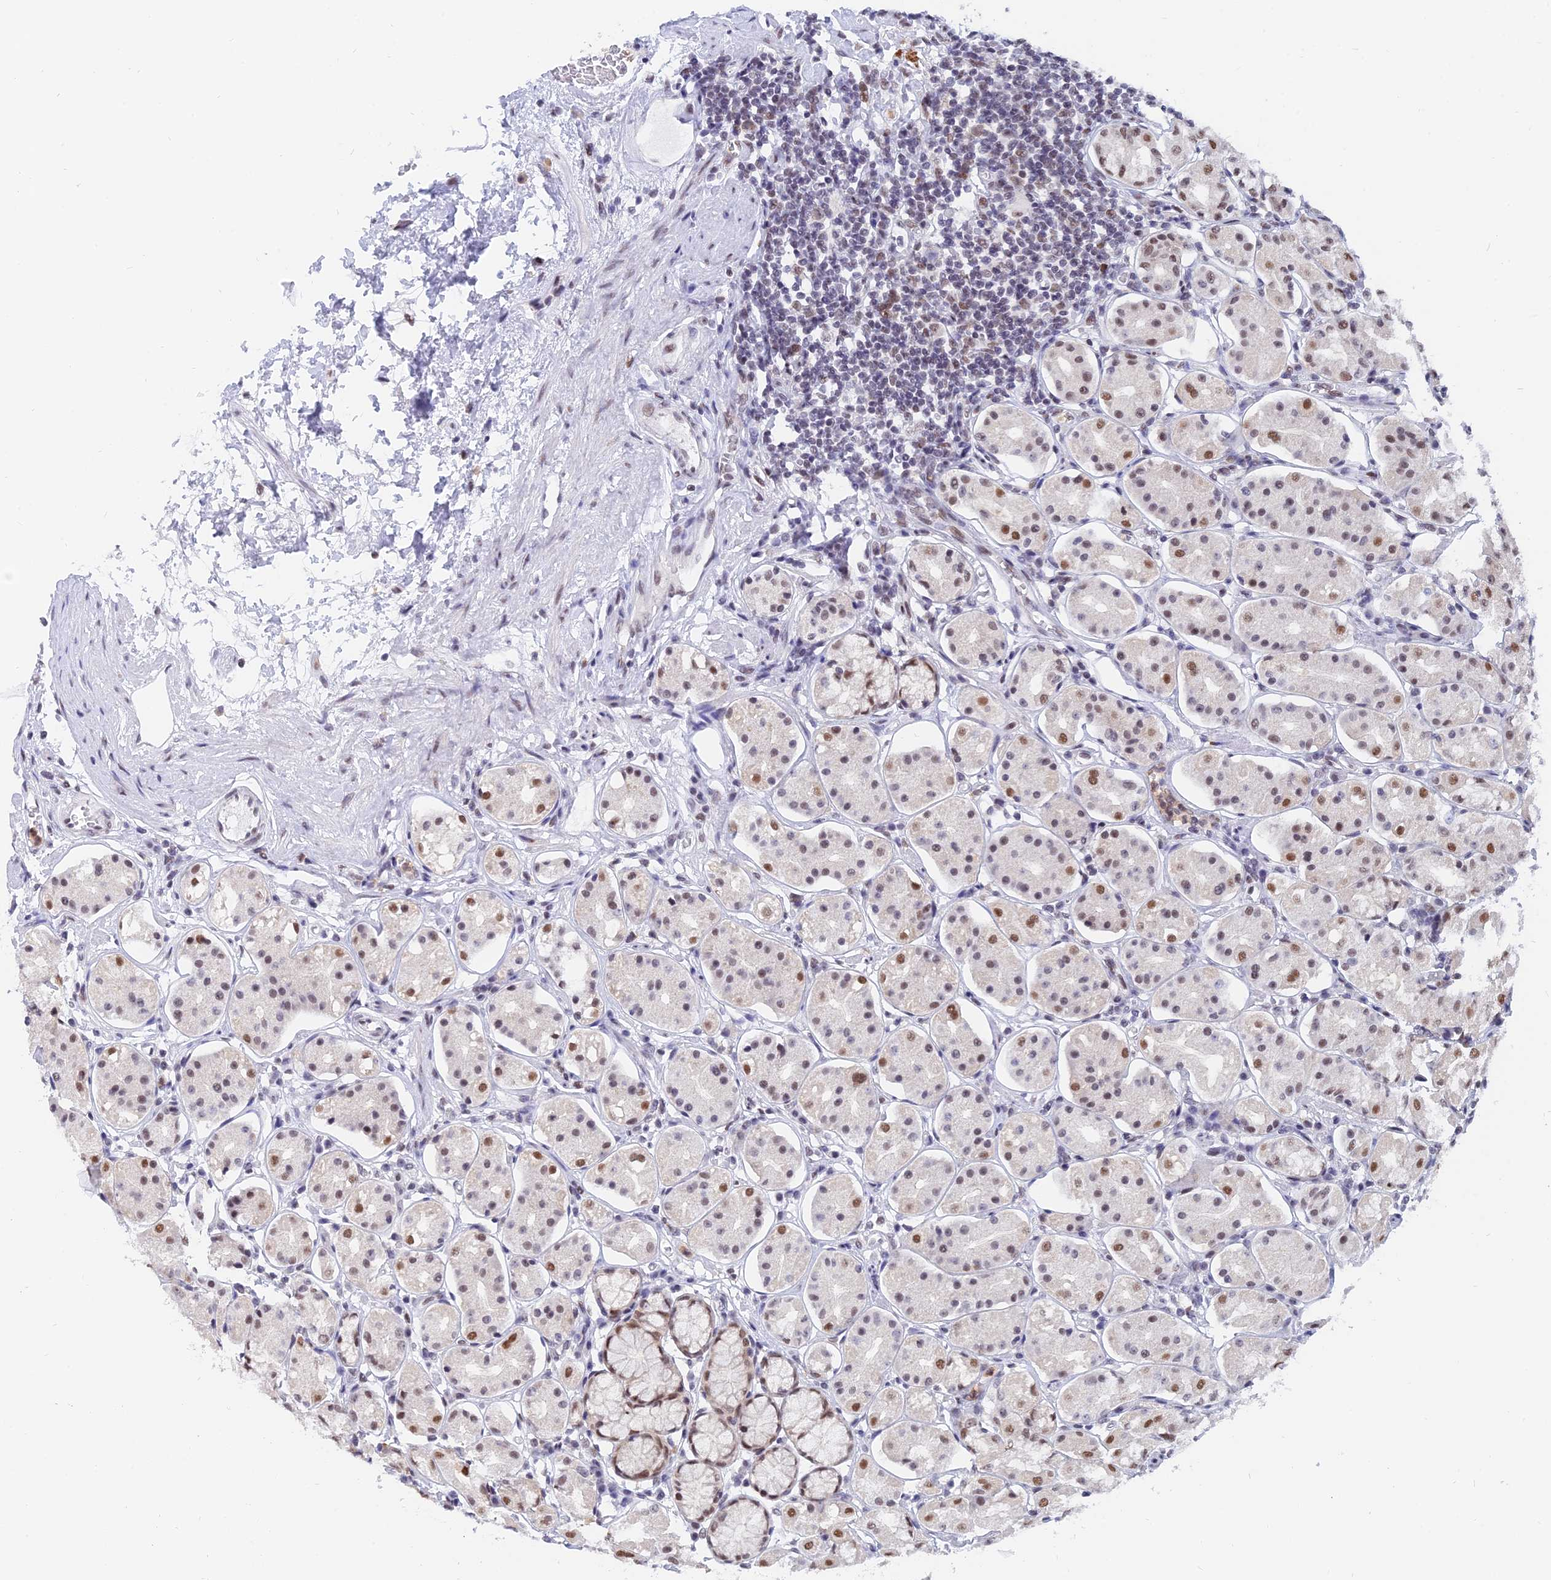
{"staining": {"intensity": "moderate", "quantity": ">75%", "location": "nuclear"}, "tissue": "stomach", "cell_type": "Glandular cells", "image_type": "normal", "snomed": [{"axis": "morphology", "description": "Normal tissue, NOS"}, {"axis": "topography", "description": "Stomach"}, {"axis": "topography", "description": "Stomach, lower"}], "caption": "Protein expression analysis of normal stomach reveals moderate nuclear staining in approximately >75% of glandular cells.", "gene": "DPY30", "patient": {"sex": "female", "age": 56}}